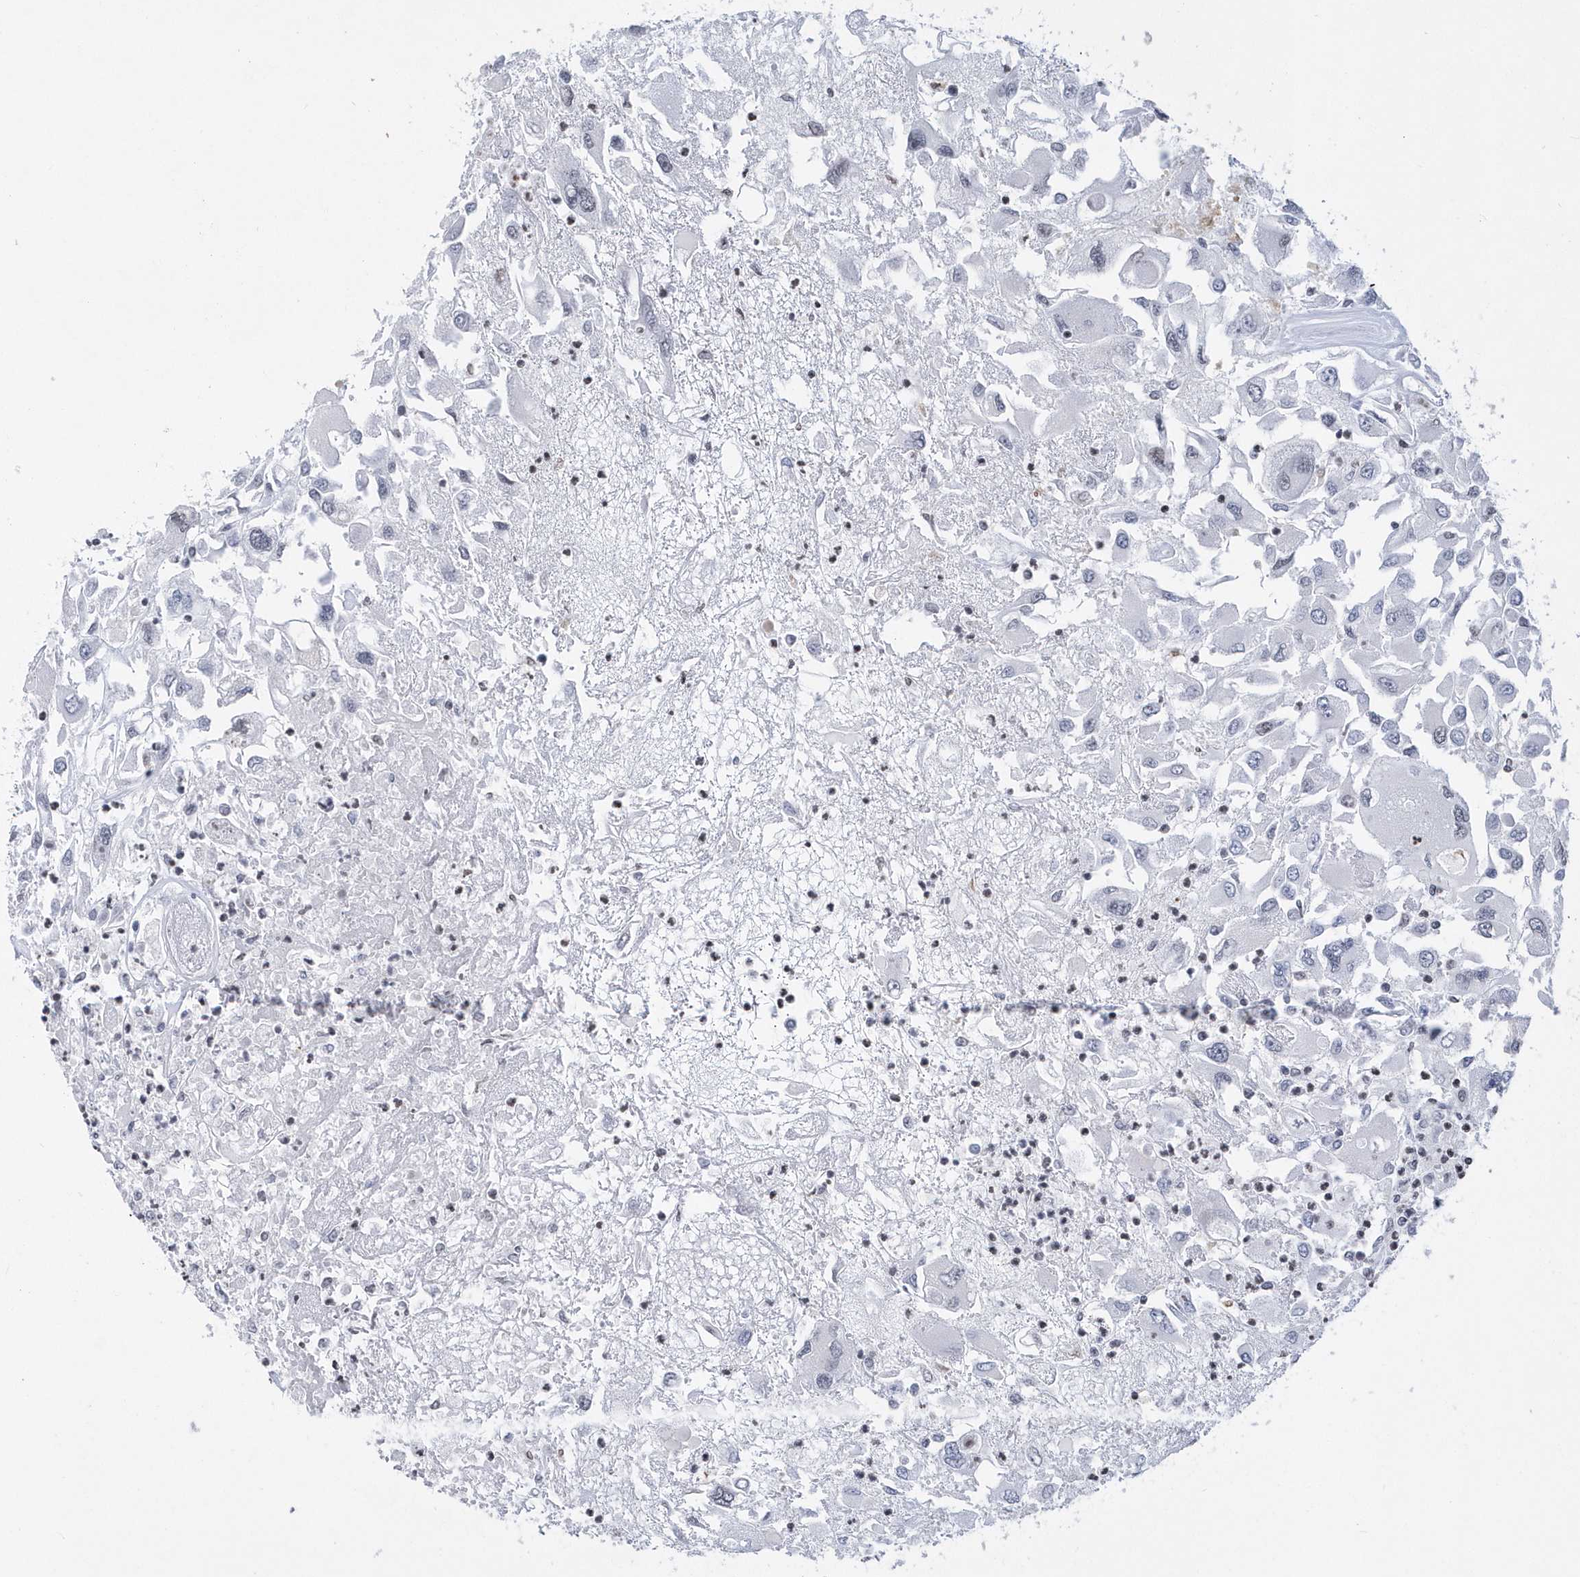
{"staining": {"intensity": "negative", "quantity": "none", "location": "none"}, "tissue": "renal cancer", "cell_type": "Tumor cells", "image_type": "cancer", "snomed": [{"axis": "morphology", "description": "Adenocarcinoma, NOS"}, {"axis": "topography", "description": "Kidney"}], "caption": "The immunohistochemistry micrograph has no significant staining in tumor cells of renal adenocarcinoma tissue. The staining is performed using DAB brown chromogen with nuclei counter-stained in using hematoxylin.", "gene": "VWA5B2", "patient": {"sex": "female", "age": 52}}